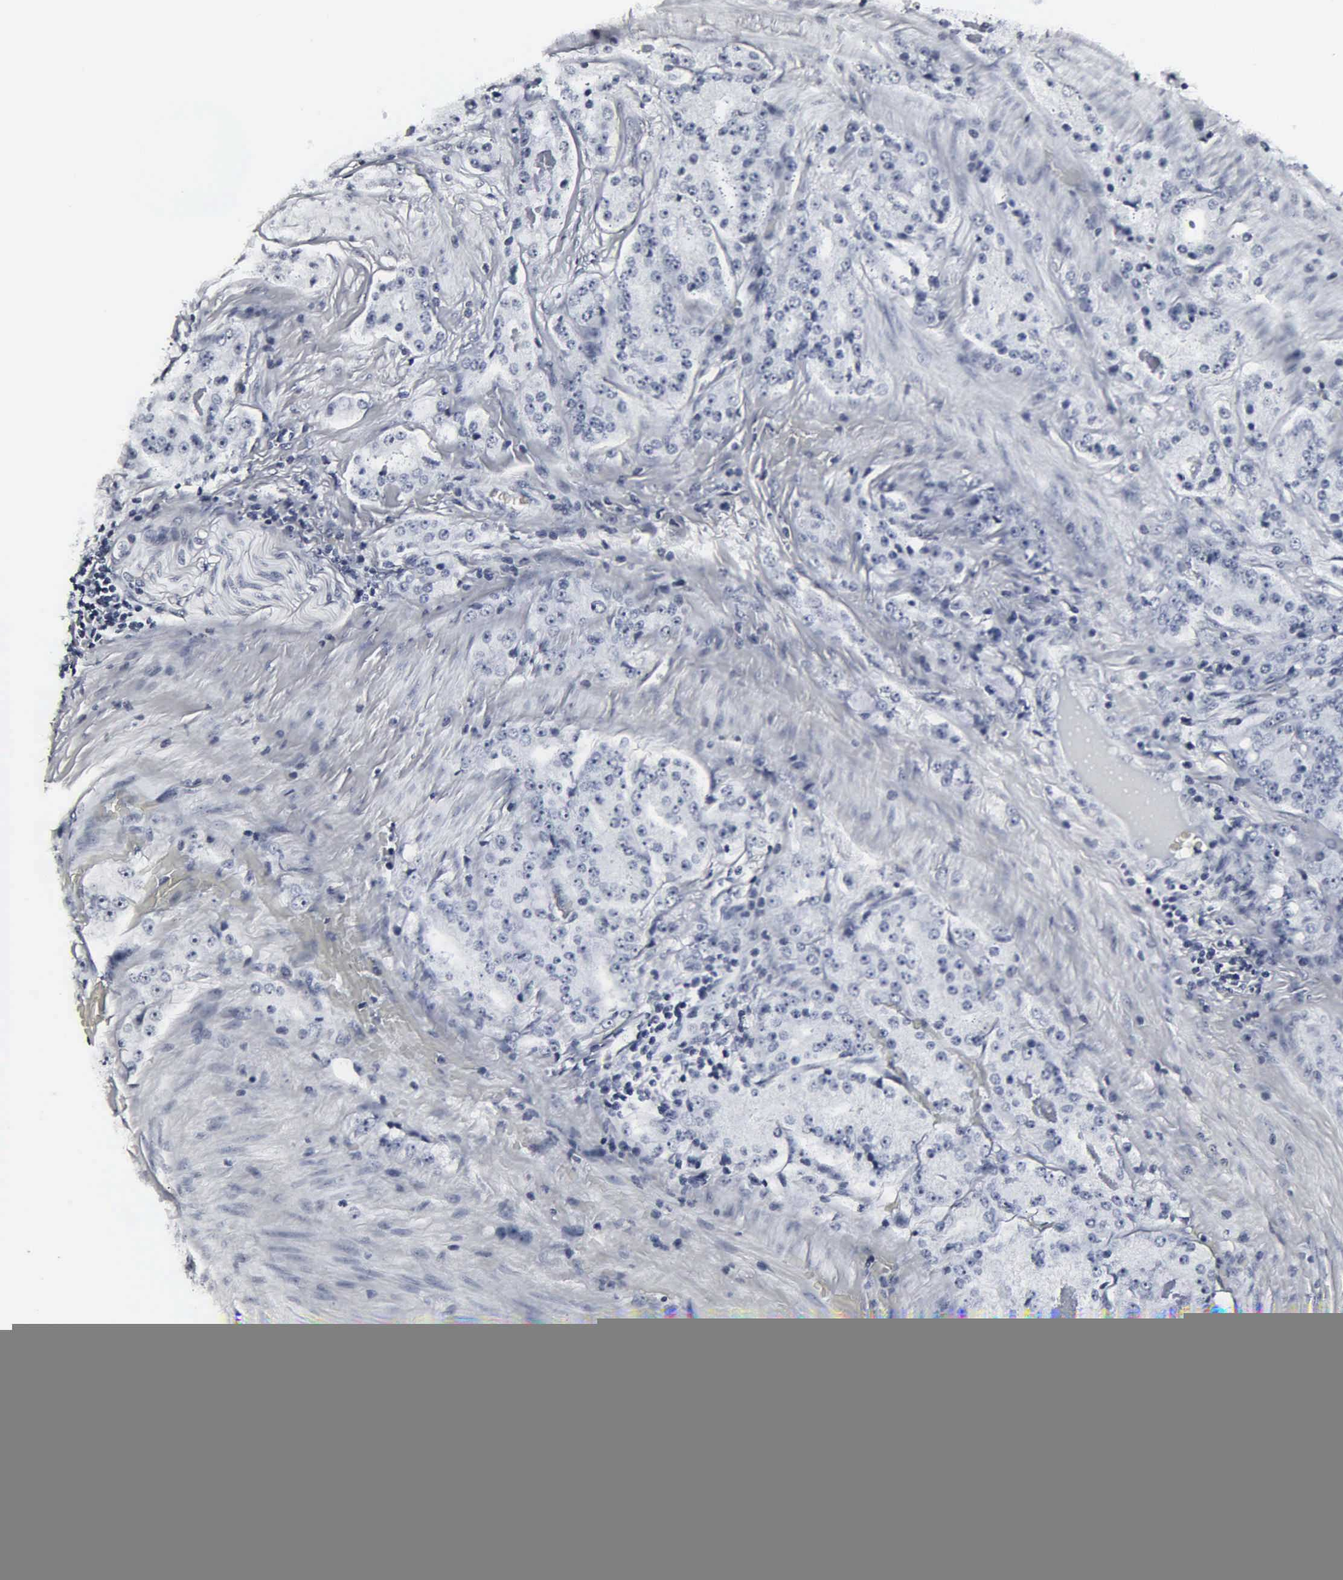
{"staining": {"intensity": "negative", "quantity": "none", "location": "none"}, "tissue": "prostate cancer", "cell_type": "Tumor cells", "image_type": "cancer", "snomed": [{"axis": "morphology", "description": "Adenocarcinoma, Medium grade"}, {"axis": "topography", "description": "Prostate"}], "caption": "Immunohistochemistry (IHC) micrograph of neoplastic tissue: human medium-grade adenocarcinoma (prostate) stained with DAB (3,3'-diaminobenzidine) exhibits no significant protein staining in tumor cells.", "gene": "DGCR2", "patient": {"sex": "male", "age": 72}}